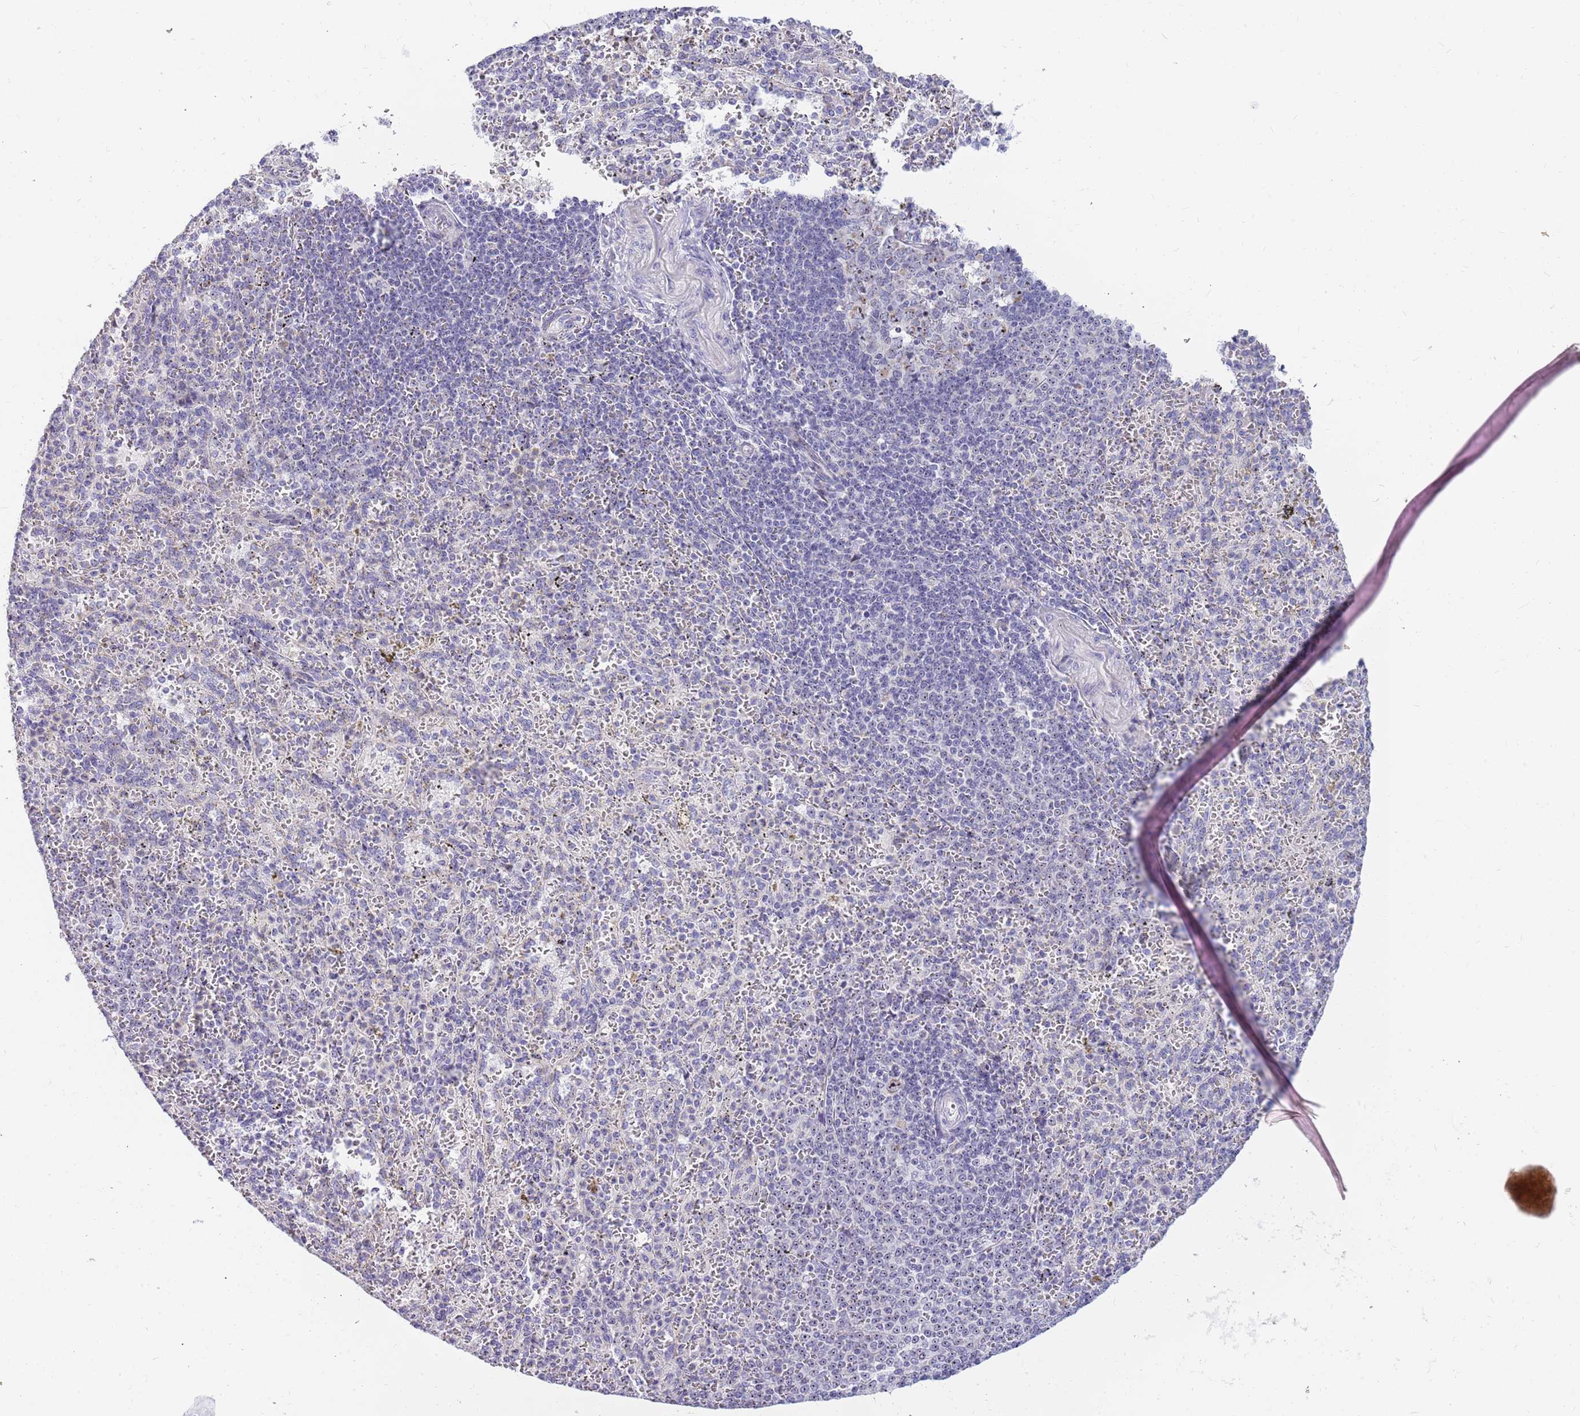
{"staining": {"intensity": "negative", "quantity": "none", "location": "none"}, "tissue": "spleen", "cell_type": "Cells in red pulp", "image_type": "normal", "snomed": [{"axis": "morphology", "description": "Normal tissue, NOS"}, {"axis": "topography", "description": "Spleen"}], "caption": "The immunohistochemistry histopathology image has no significant positivity in cells in red pulp of spleen. (Immunohistochemistry, brightfield microscopy, high magnification).", "gene": "DNAJA3", "patient": {"sex": "female", "age": 21}}